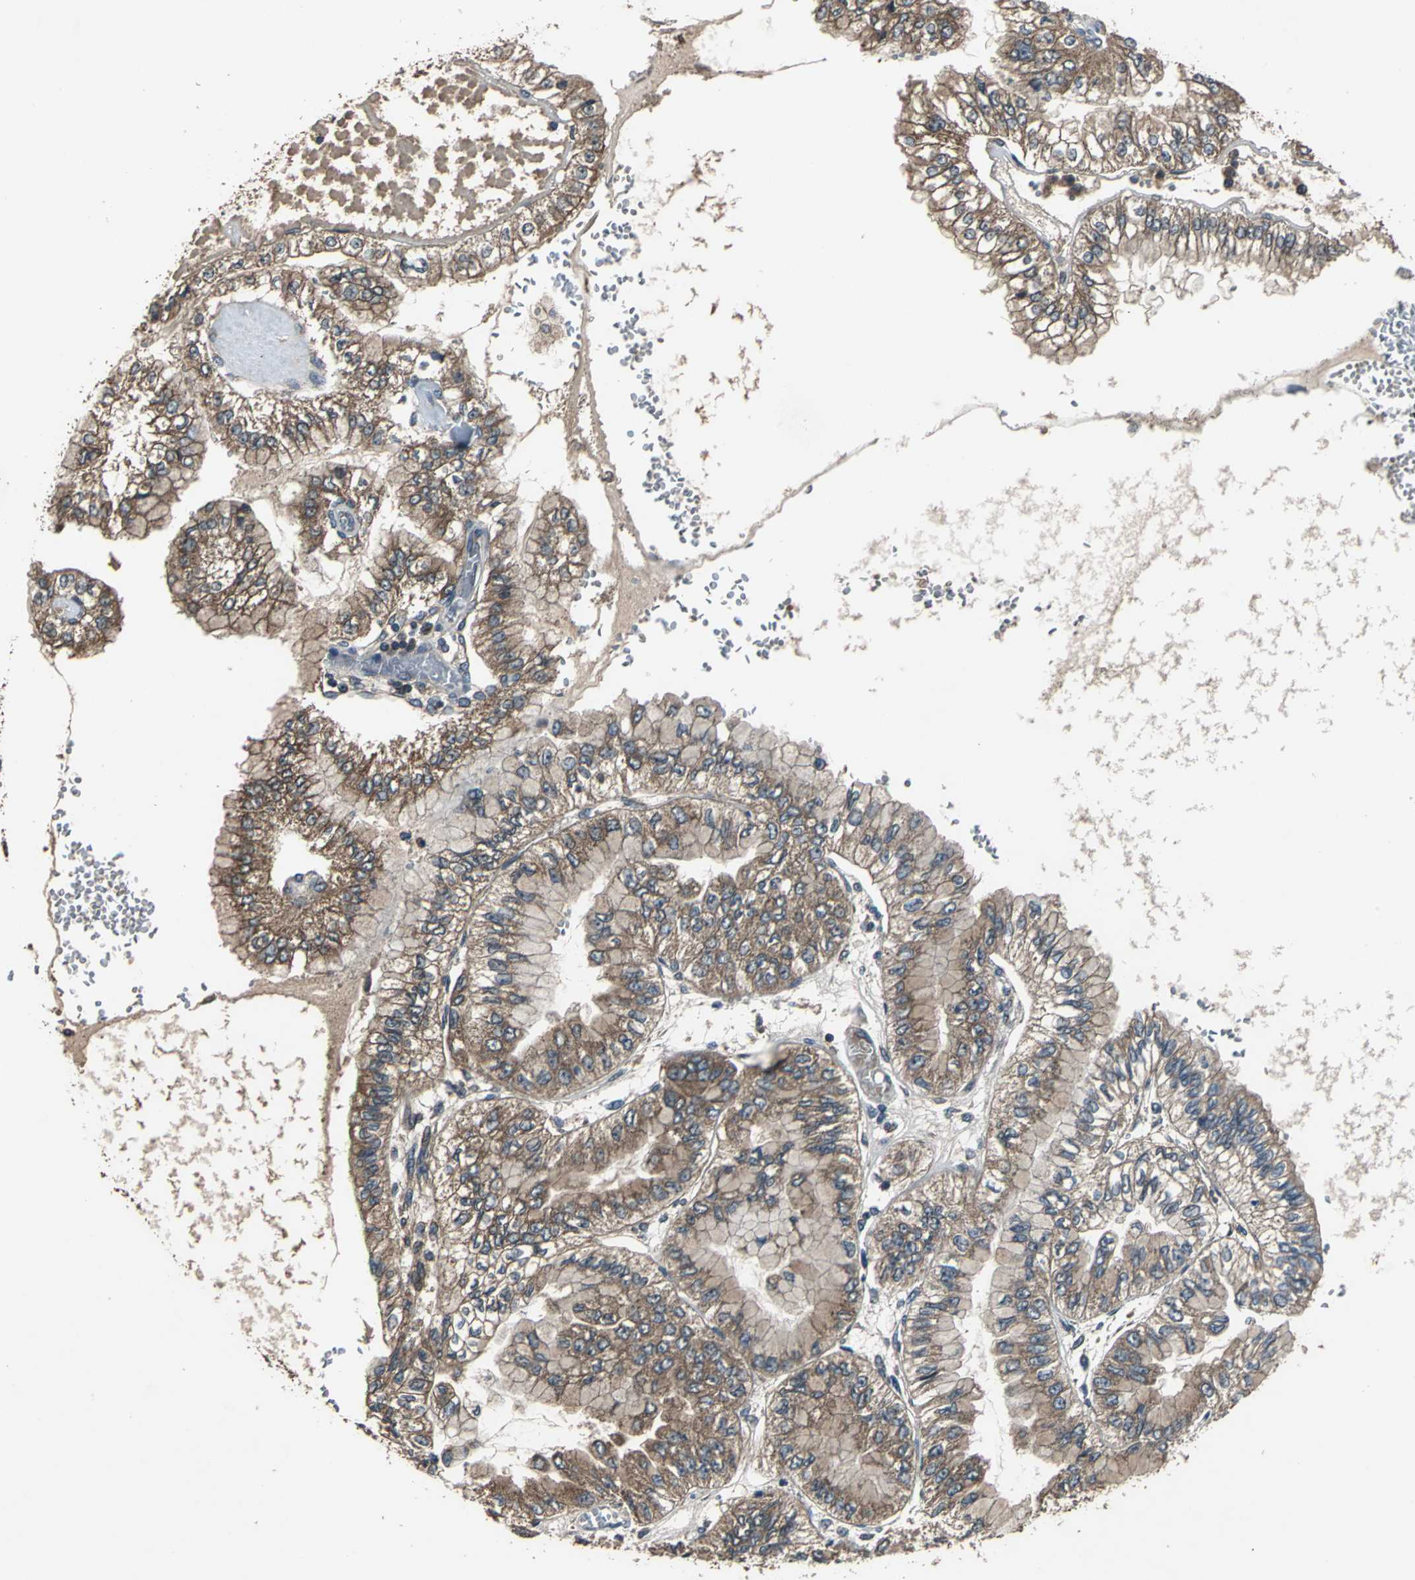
{"staining": {"intensity": "strong", "quantity": ">75%", "location": "cytoplasmic/membranous"}, "tissue": "liver cancer", "cell_type": "Tumor cells", "image_type": "cancer", "snomed": [{"axis": "morphology", "description": "Cholangiocarcinoma"}, {"axis": "topography", "description": "Liver"}], "caption": "DAB immunohistochemical staining of liver cancer (cholangiocarcinoma) displays strong cytoplasmic/membranous protein expression in approximately >75% of tumor cells. (Stains: DAB in brown, nuclei in blue, Microscopy: brightfield microscopy at high magnification).", "gene": "ZNF608", "patient": {"sex": "female", "age": 79}}